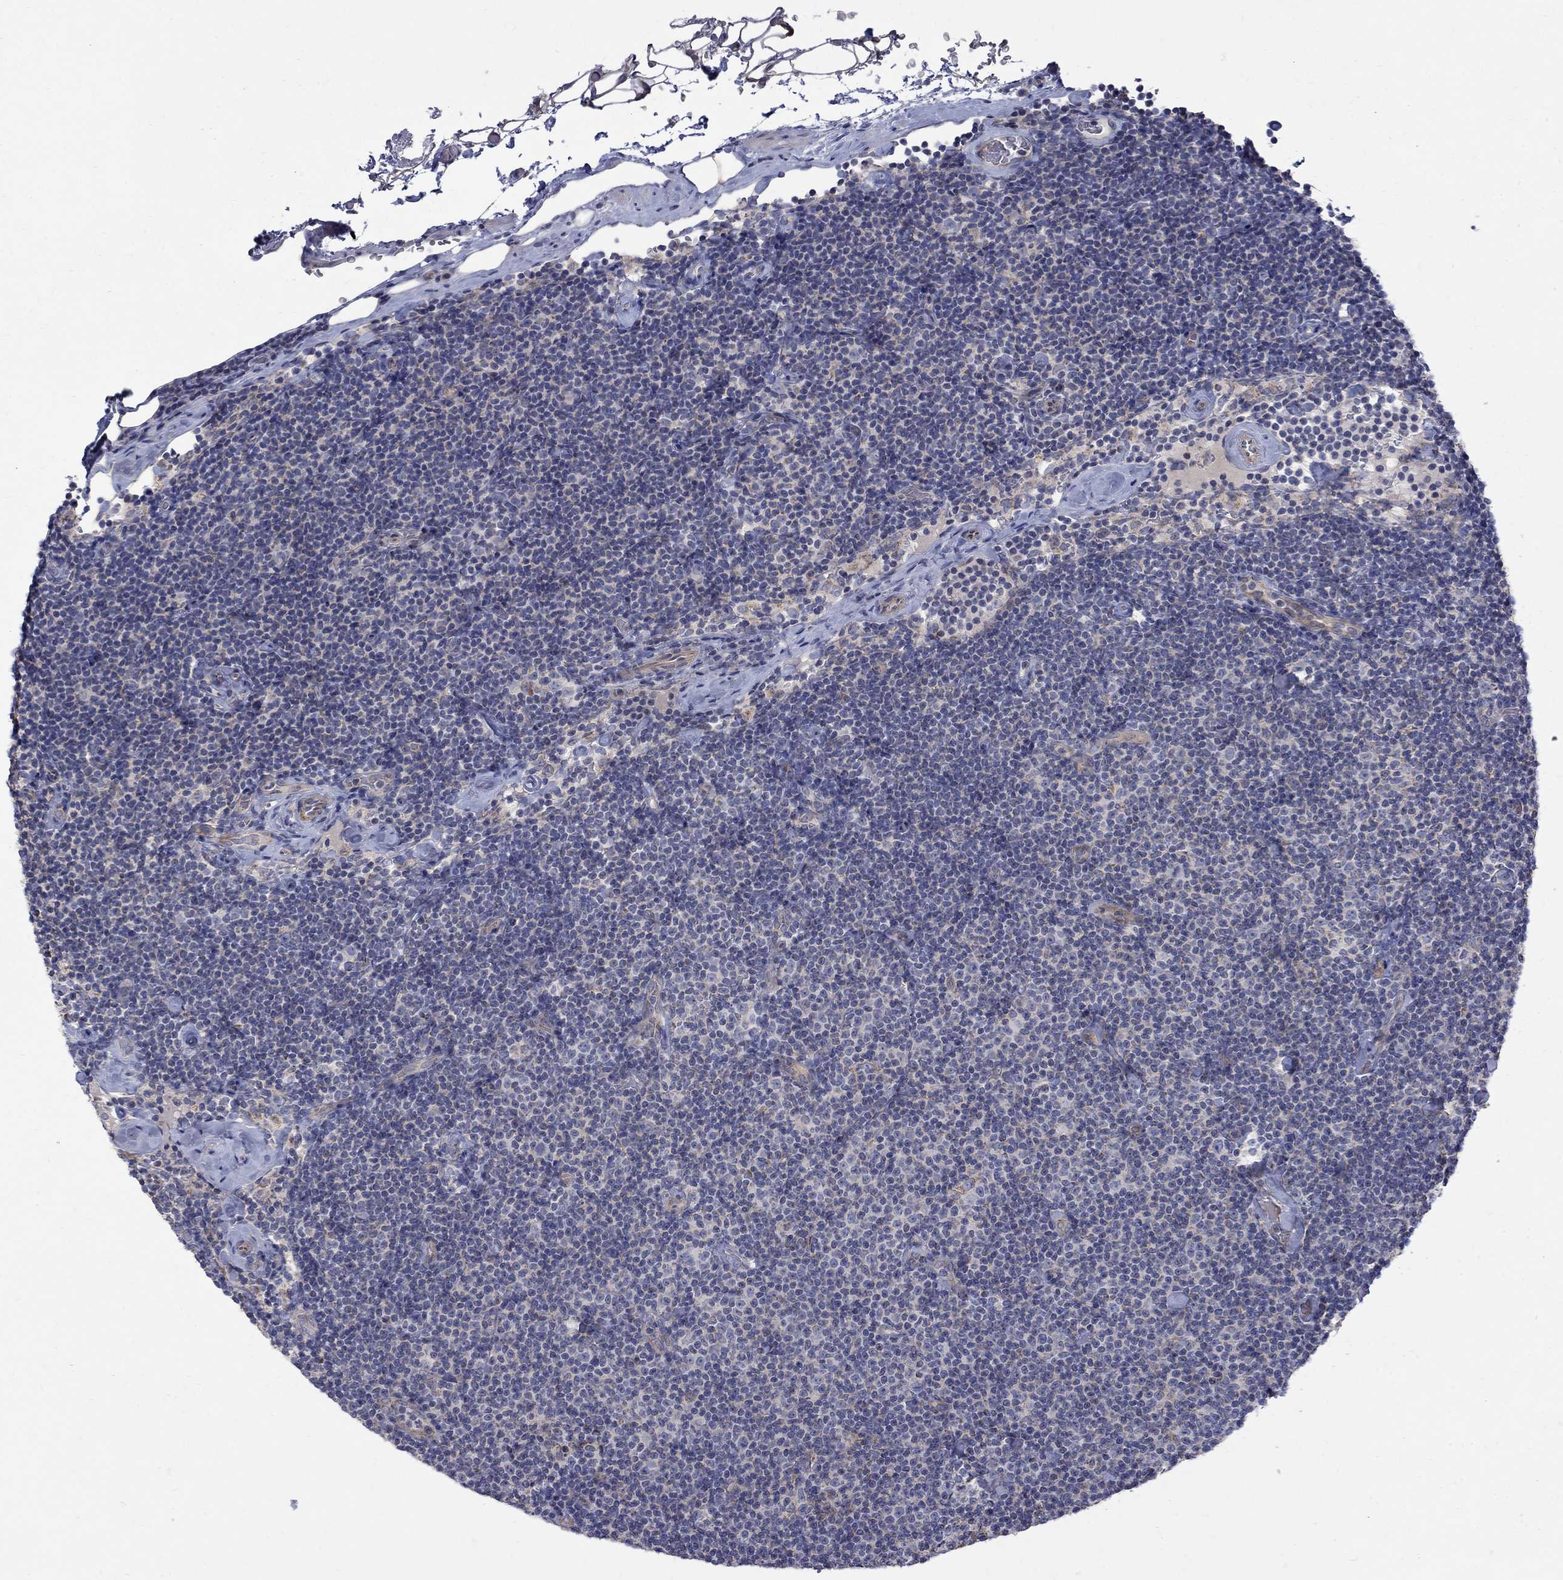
{"staining": {"intensity": "negative", "quantity": "none", "location": "none"}, "tissue": "lymphoma", "cell_type": "Tumor cells", "image_type": "cancer", "snomed": [{"axis": "morphology", "description": "Malignant lymphoma, non-Hodgkin's type, Low grade"}, {"axis": "topography", "description": "Lymph node"}], "caption": "Human malignant lymphoma, non-Hodgkin's type (low-grade) stained for a protein using immunohistochemistry (IHC) reveals no staining in tumor cells.", "gene": "SH2B1", "patient": {"sex": "male", "age": 81}}